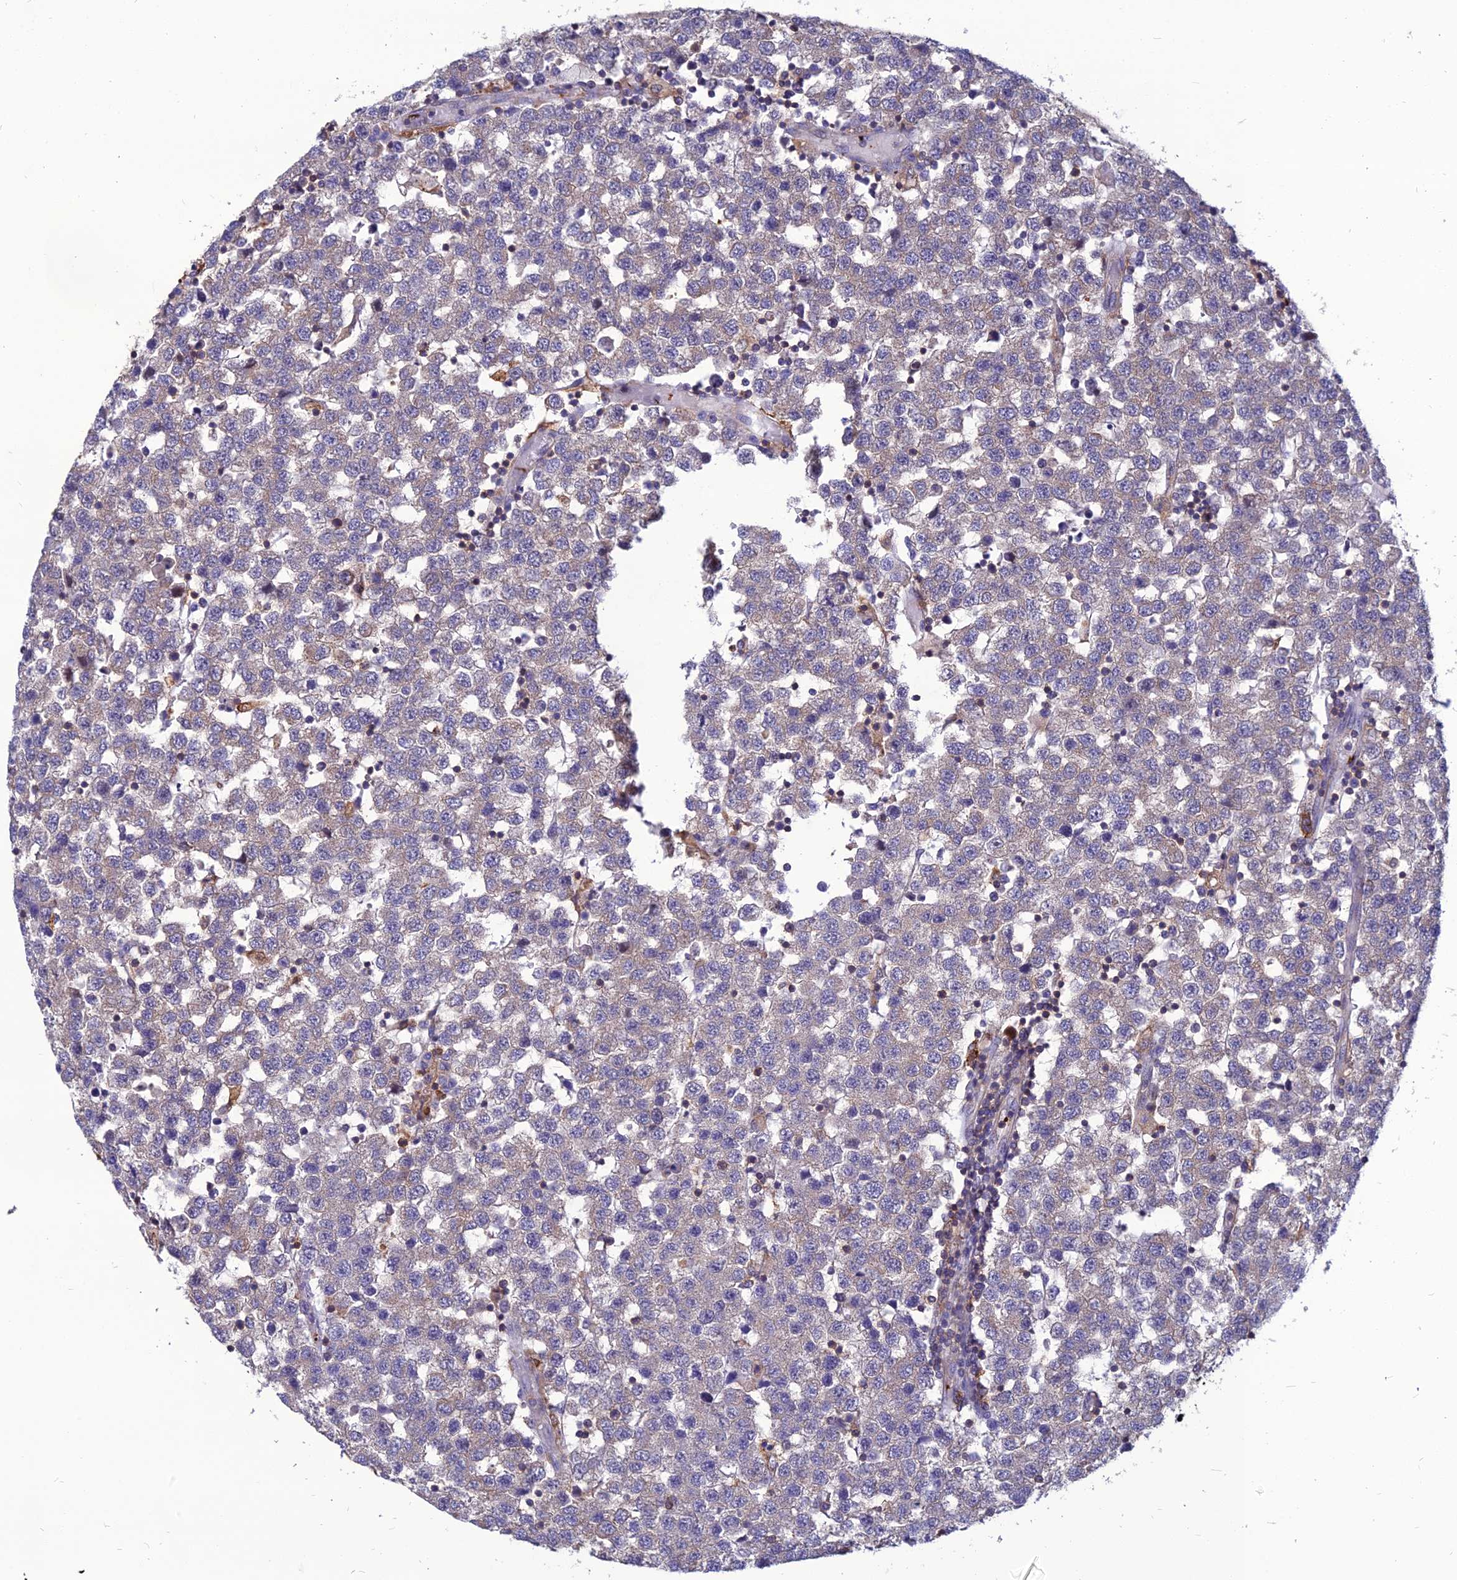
{"staining": {"intensity": "negative", "quantity": "none", "location": "none"}, "tissue": "testis cancer", "cell_type": "Tumor cells", "image_type": "cancer", "snomed": [{"axis": "morphology", "description": "Seminoma, NOS"}, {"axis": "topography", "description": "Testis"}], "caption": "Photomicrograph shows no protein expression in tumor cells of testis cancer (seminoma) tissue.", "gene": "PSMD11", "patient": {"sex": "male", "age": 34}}